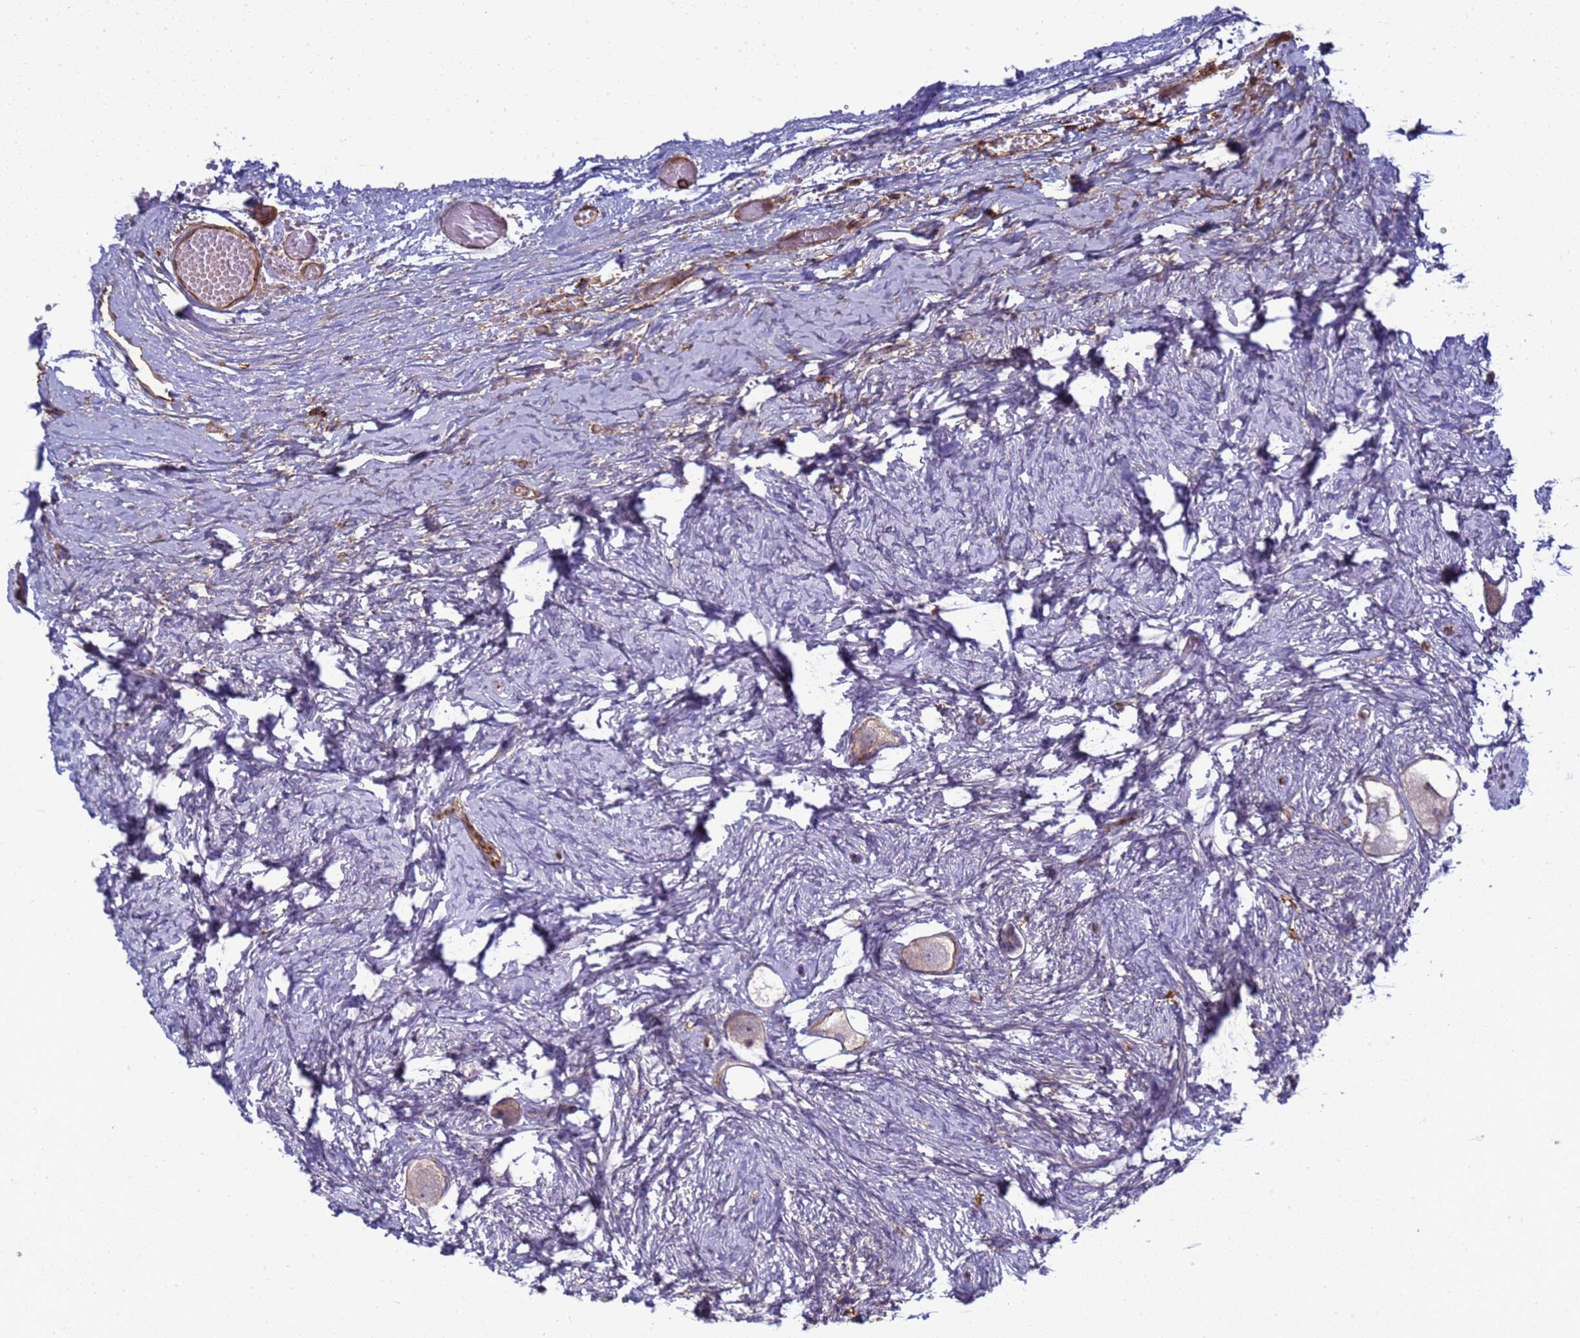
{"staining": {"intensity": "weak", "quantity": ">75%", "location": "cytoplasmic/membranous"}, "tissue": "ovary", "cell_type": "Follicle cells", "image_type": "normal", "snomed": [{"axis": "morphology", "description": "Normal tissue, NOS"}, {"axis": "topography", "description": "Ovary"}], "caption": "This image reveals immunohistochemistry (IHC) staining of unremarkable human ovary, with low weak cytoplasmic/membranous staining in approximately >75% of follicle cells.", "gene": "ZBTB8OS", "patient": {"sex": "female", "age": 27}}